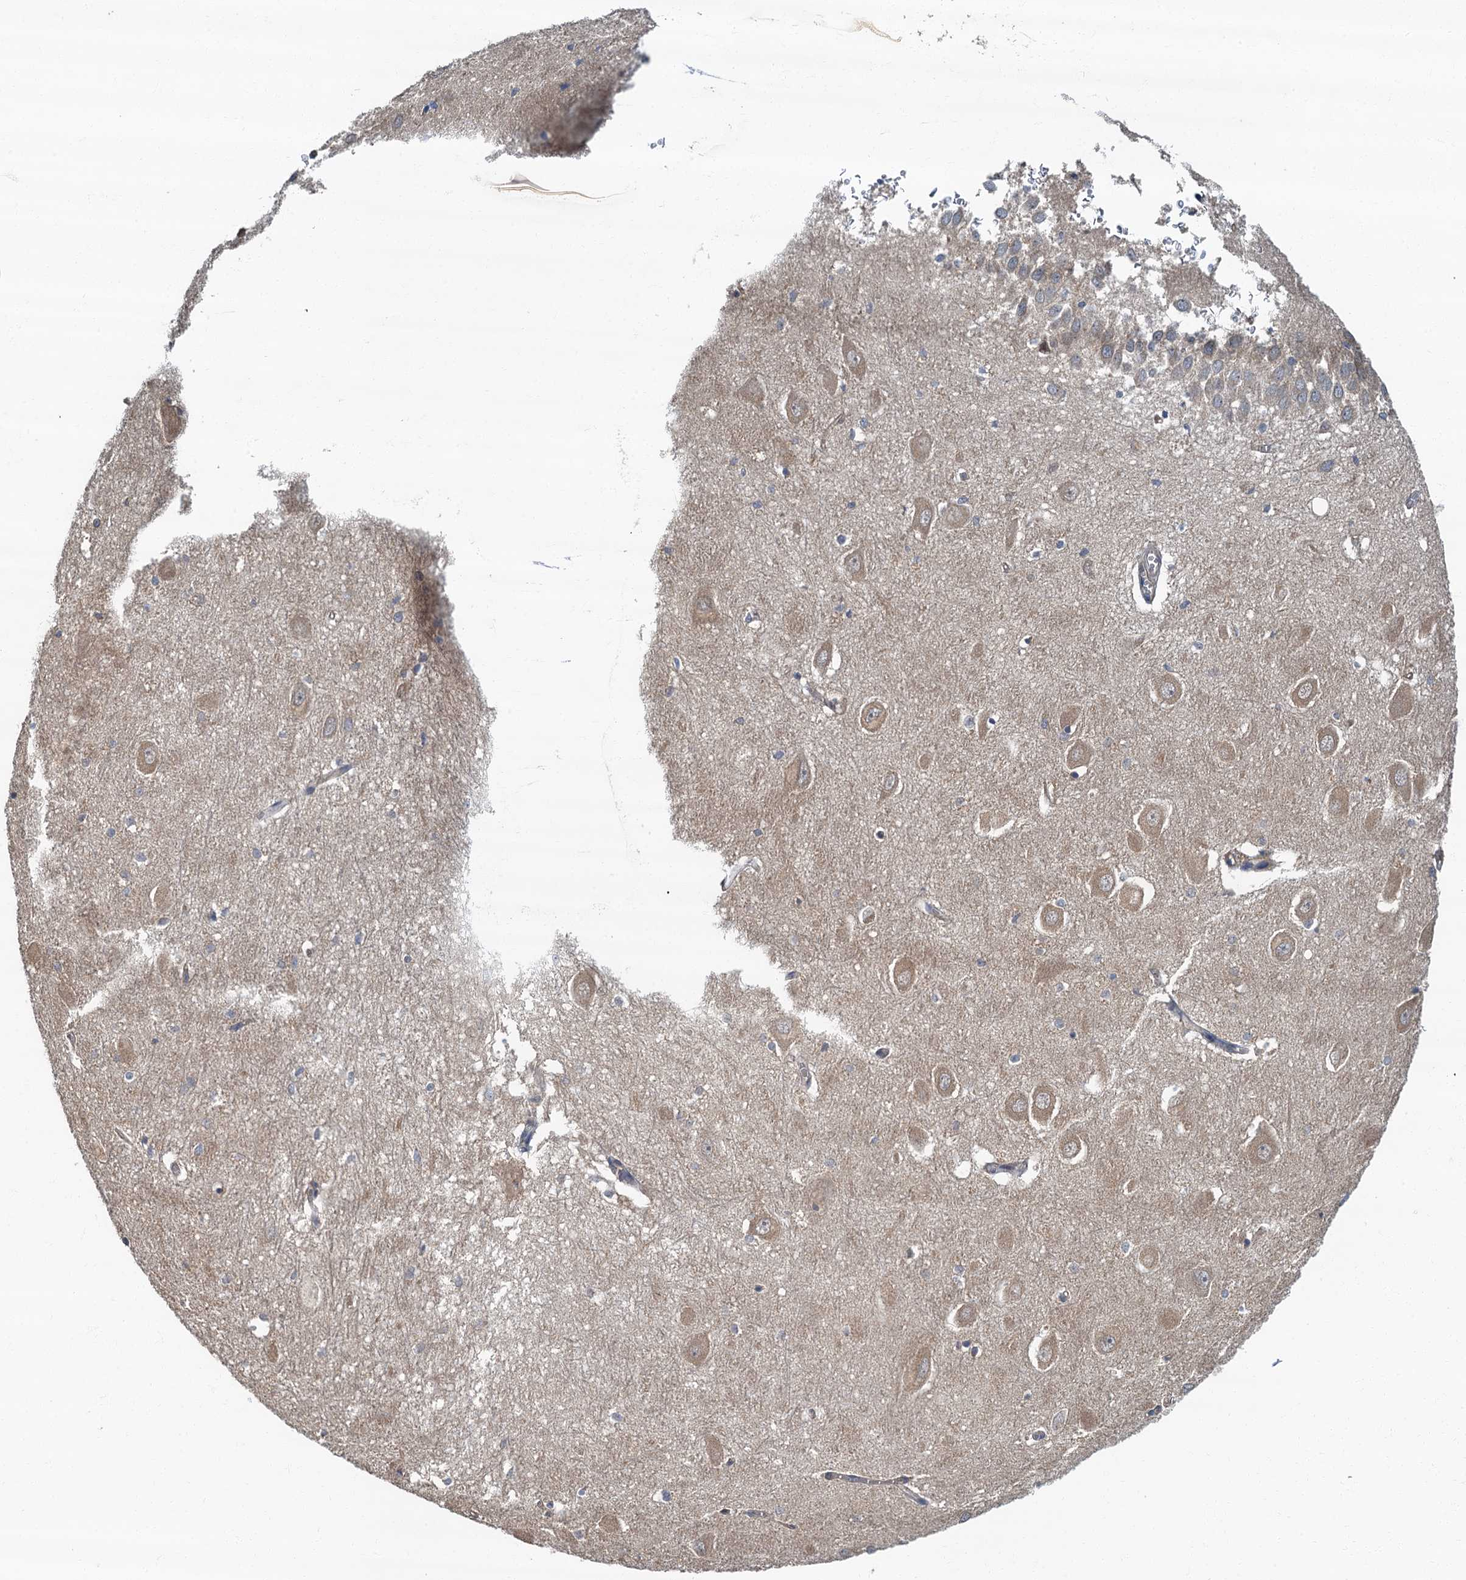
{"staining": {"intensity": "weak", "quantity": "<25%", "location": "cytoplasmic/membranous"}, "tissue": "hippocampus", "cell_type": "Glial cells", "image_type": "normal", "snomed": [{"axis": "morphology", "description": "Normal tissue, NOS"}, {"axis": "topography", "description": "Hippocampus"}], "caption": "DAB (3,3'-diaminobenzidine) immunohistochemical staining of normal human hippocampus reveals no significant staining in glial cells.", "gene": "TBCK", "patient": {"sex": "female", "age": 64}}